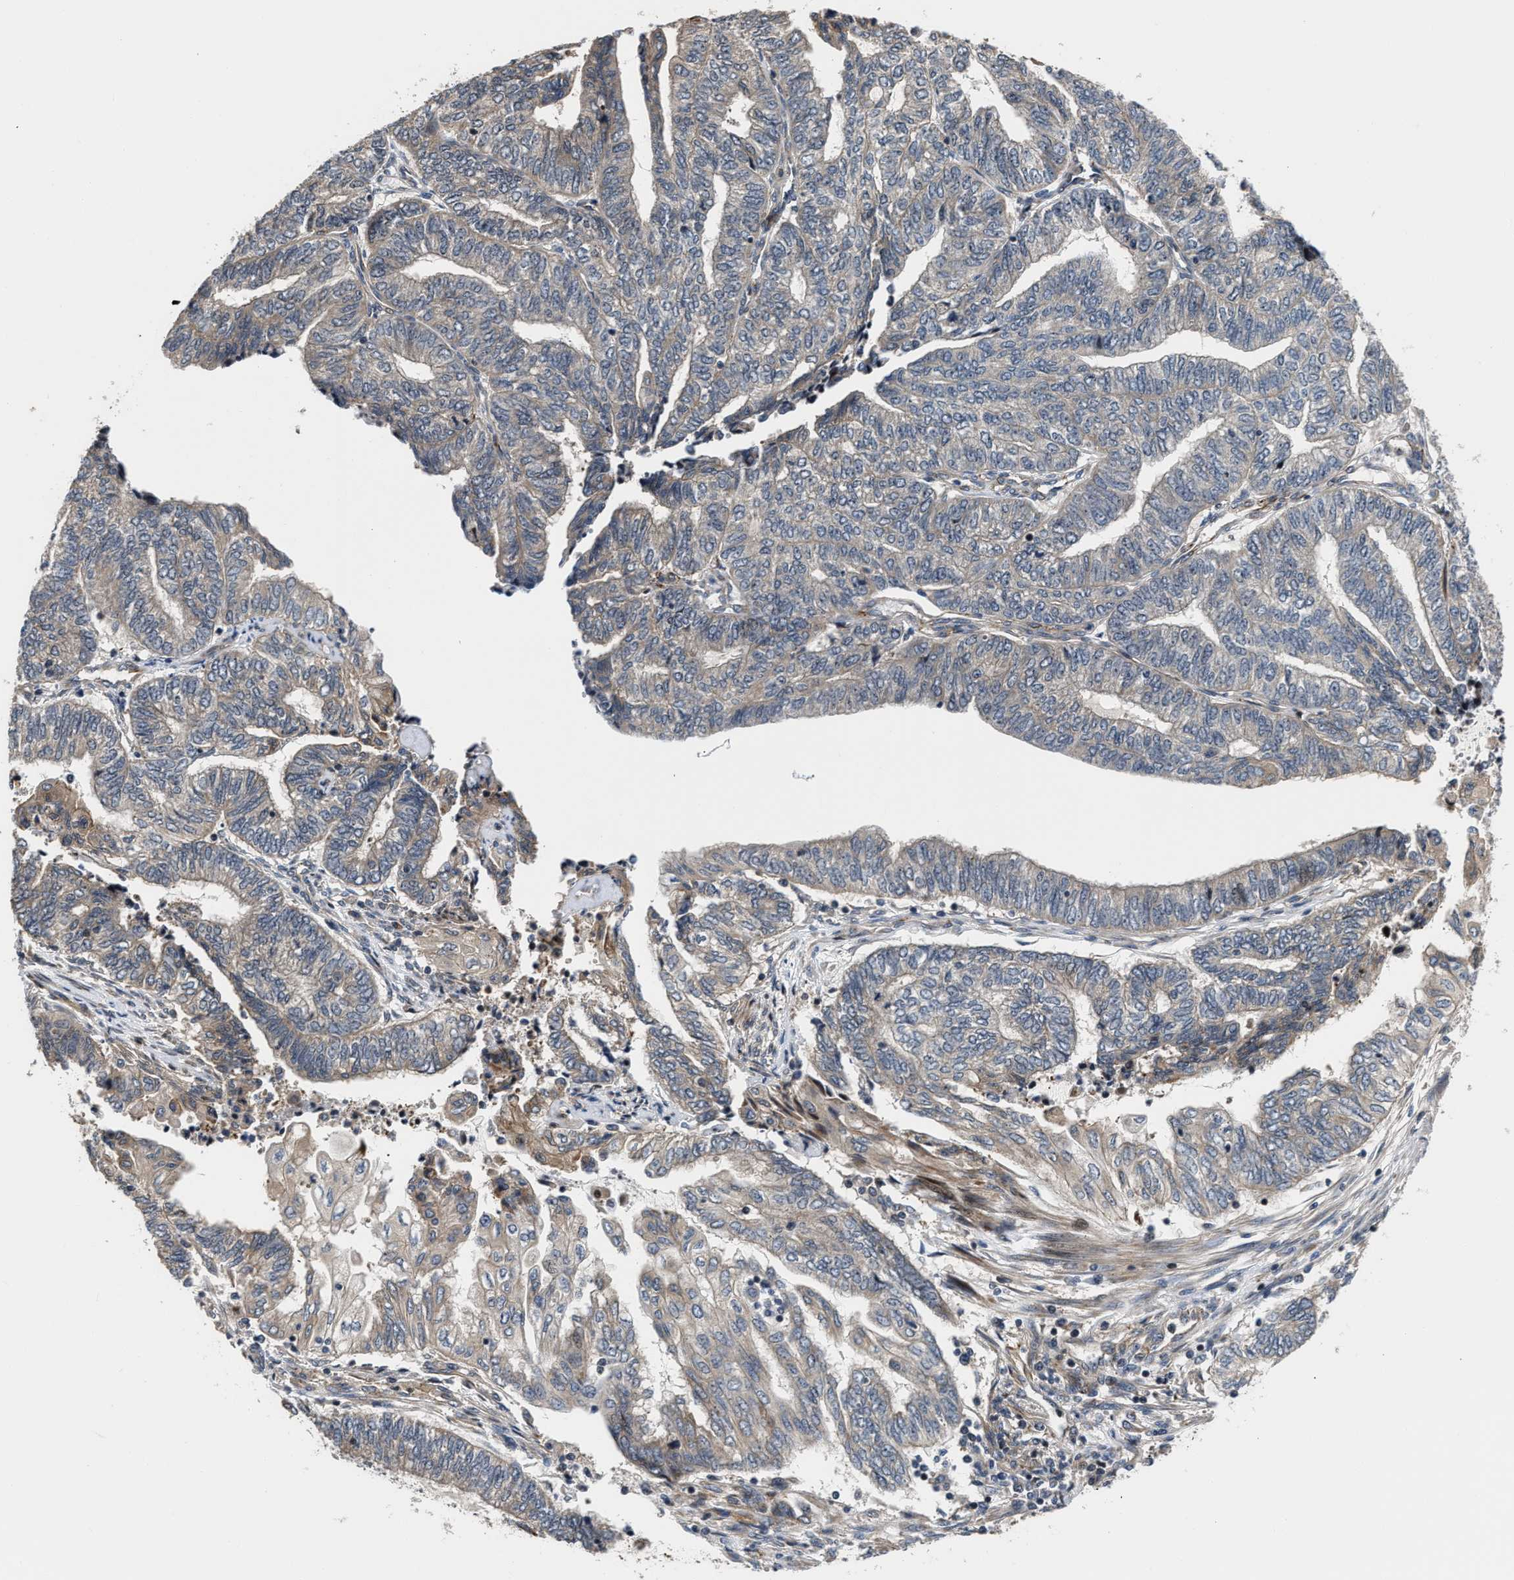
{"staining": {"intensity": "weak", "quantity": "<25%", "location": "cytoplasmic/membranous"}, "tissue": "endometrial cancer", "cell_type": "Tumor cells", "image_type": "cancer", "snomed": [{"axis": "morphology", "description": "Adenocarcinoma, NOS"}, {"axis": "topography", "description": "Uterus"}, {"axis": "topography", "description": "Endometrium"}], "caption": "Tumor cells are negative for protein expression in human adenocarcinoma (endometrial). The staining was performed using DAB (3,3'-diaminobenzidine) to visualize the protein expression in brown, while the nuclei were stained in blue with hematoxylin (Magnification: 20x).", "gene": "ALDH3A2", "patient": {"sex": "female", "age": 70}}